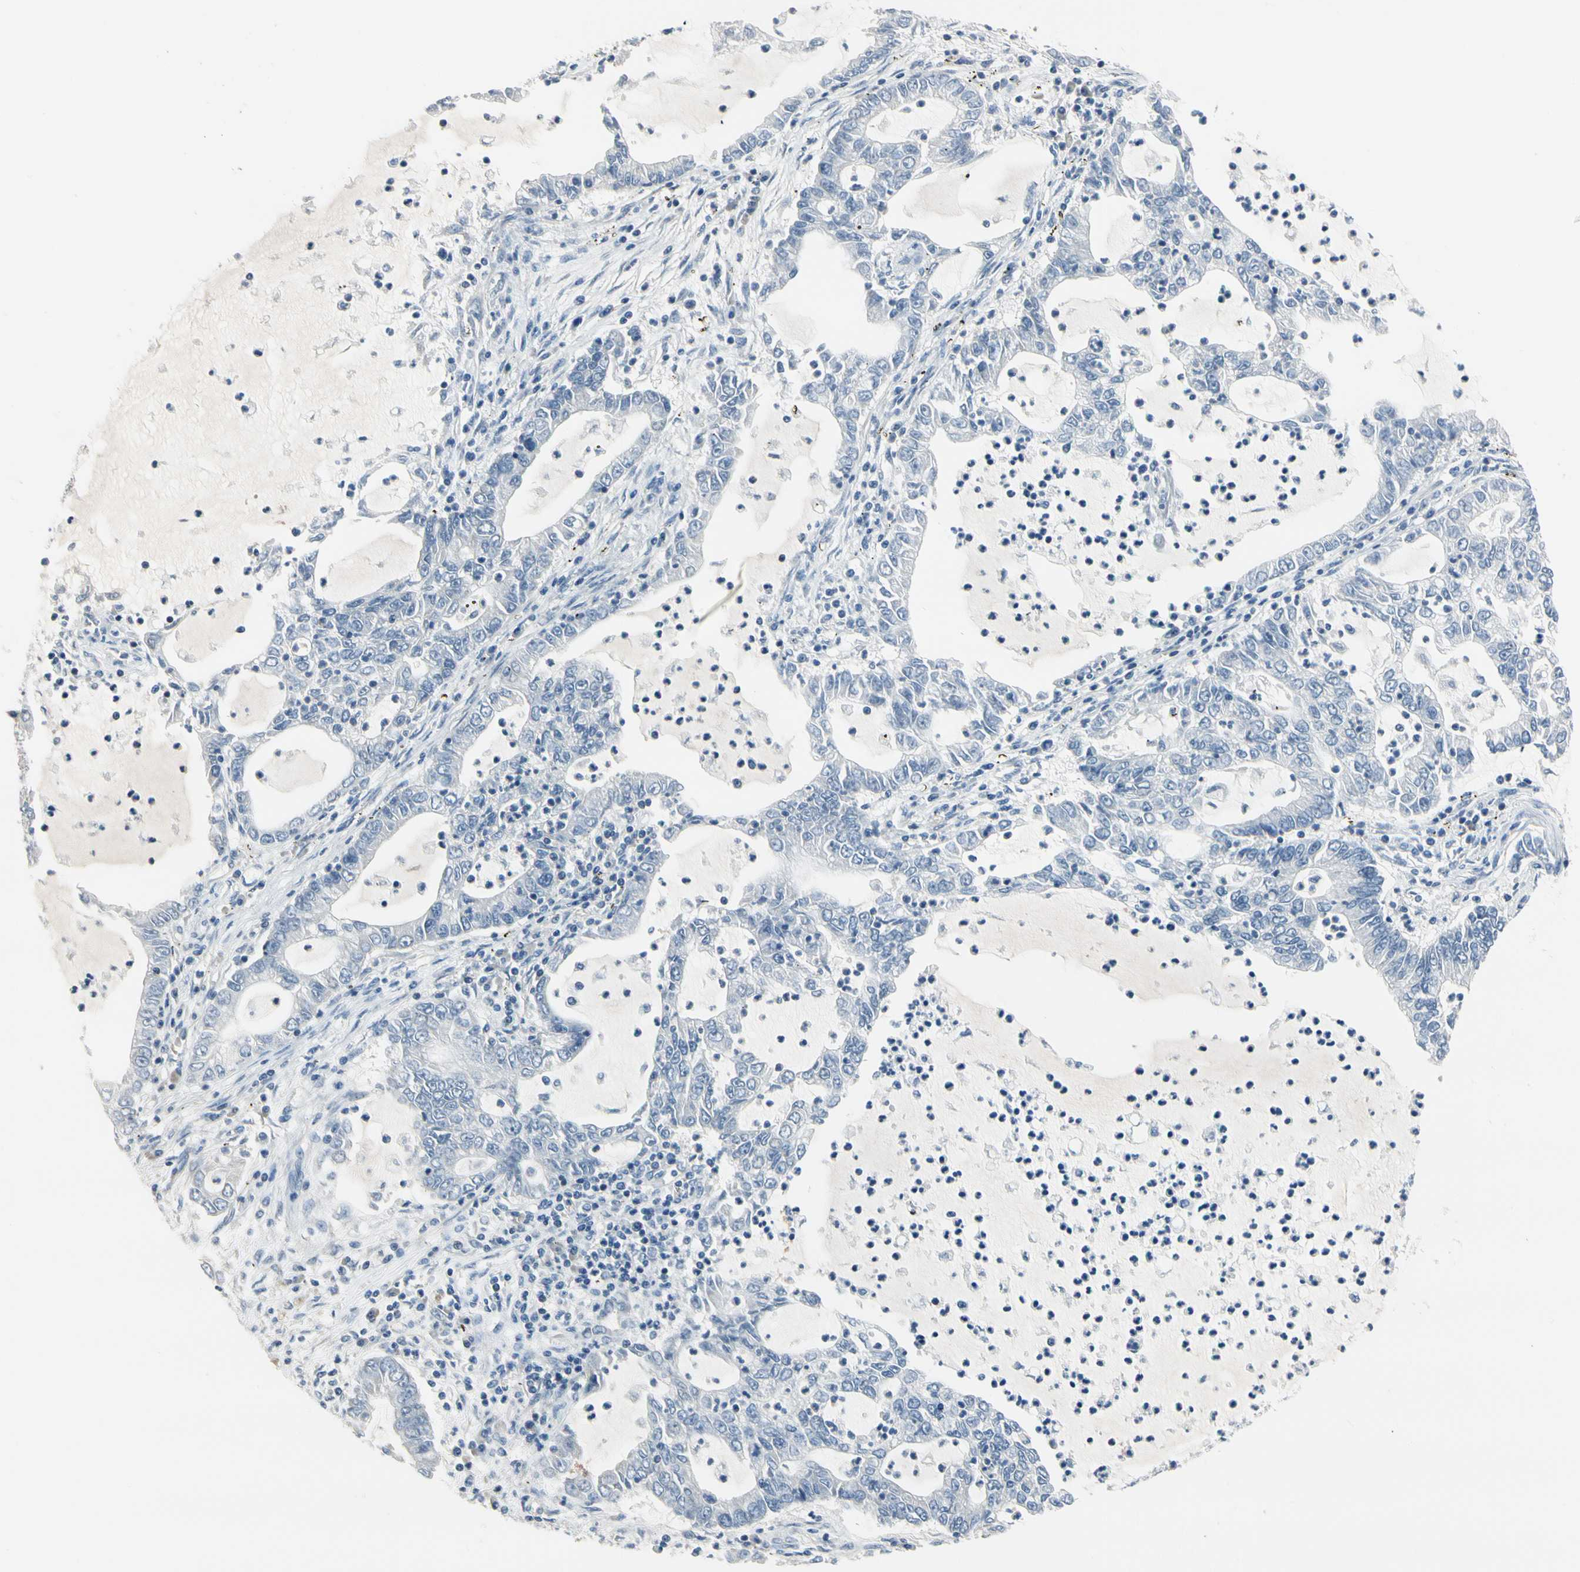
{"staining": {"intensity": "negative", "quantity": "none", "location": "none"}, "tissue": "lung cancer", "cell_type": "Tumor cells", "image_type": "cancer", "snomed": [{"axis": "morphology", "description": "Adenocarcinoma, NOS"}, {"axis": "topography", "description": "Lung"}], "caption": "Tumor cells are negative for protein expression in human lung adenocarcinoma. (Brightfield microscopy of DAB immunohistochemistry (IHC) at high magnification).", "gene": "NFATC2", "patient": {"sex": "female", "age": 51}}